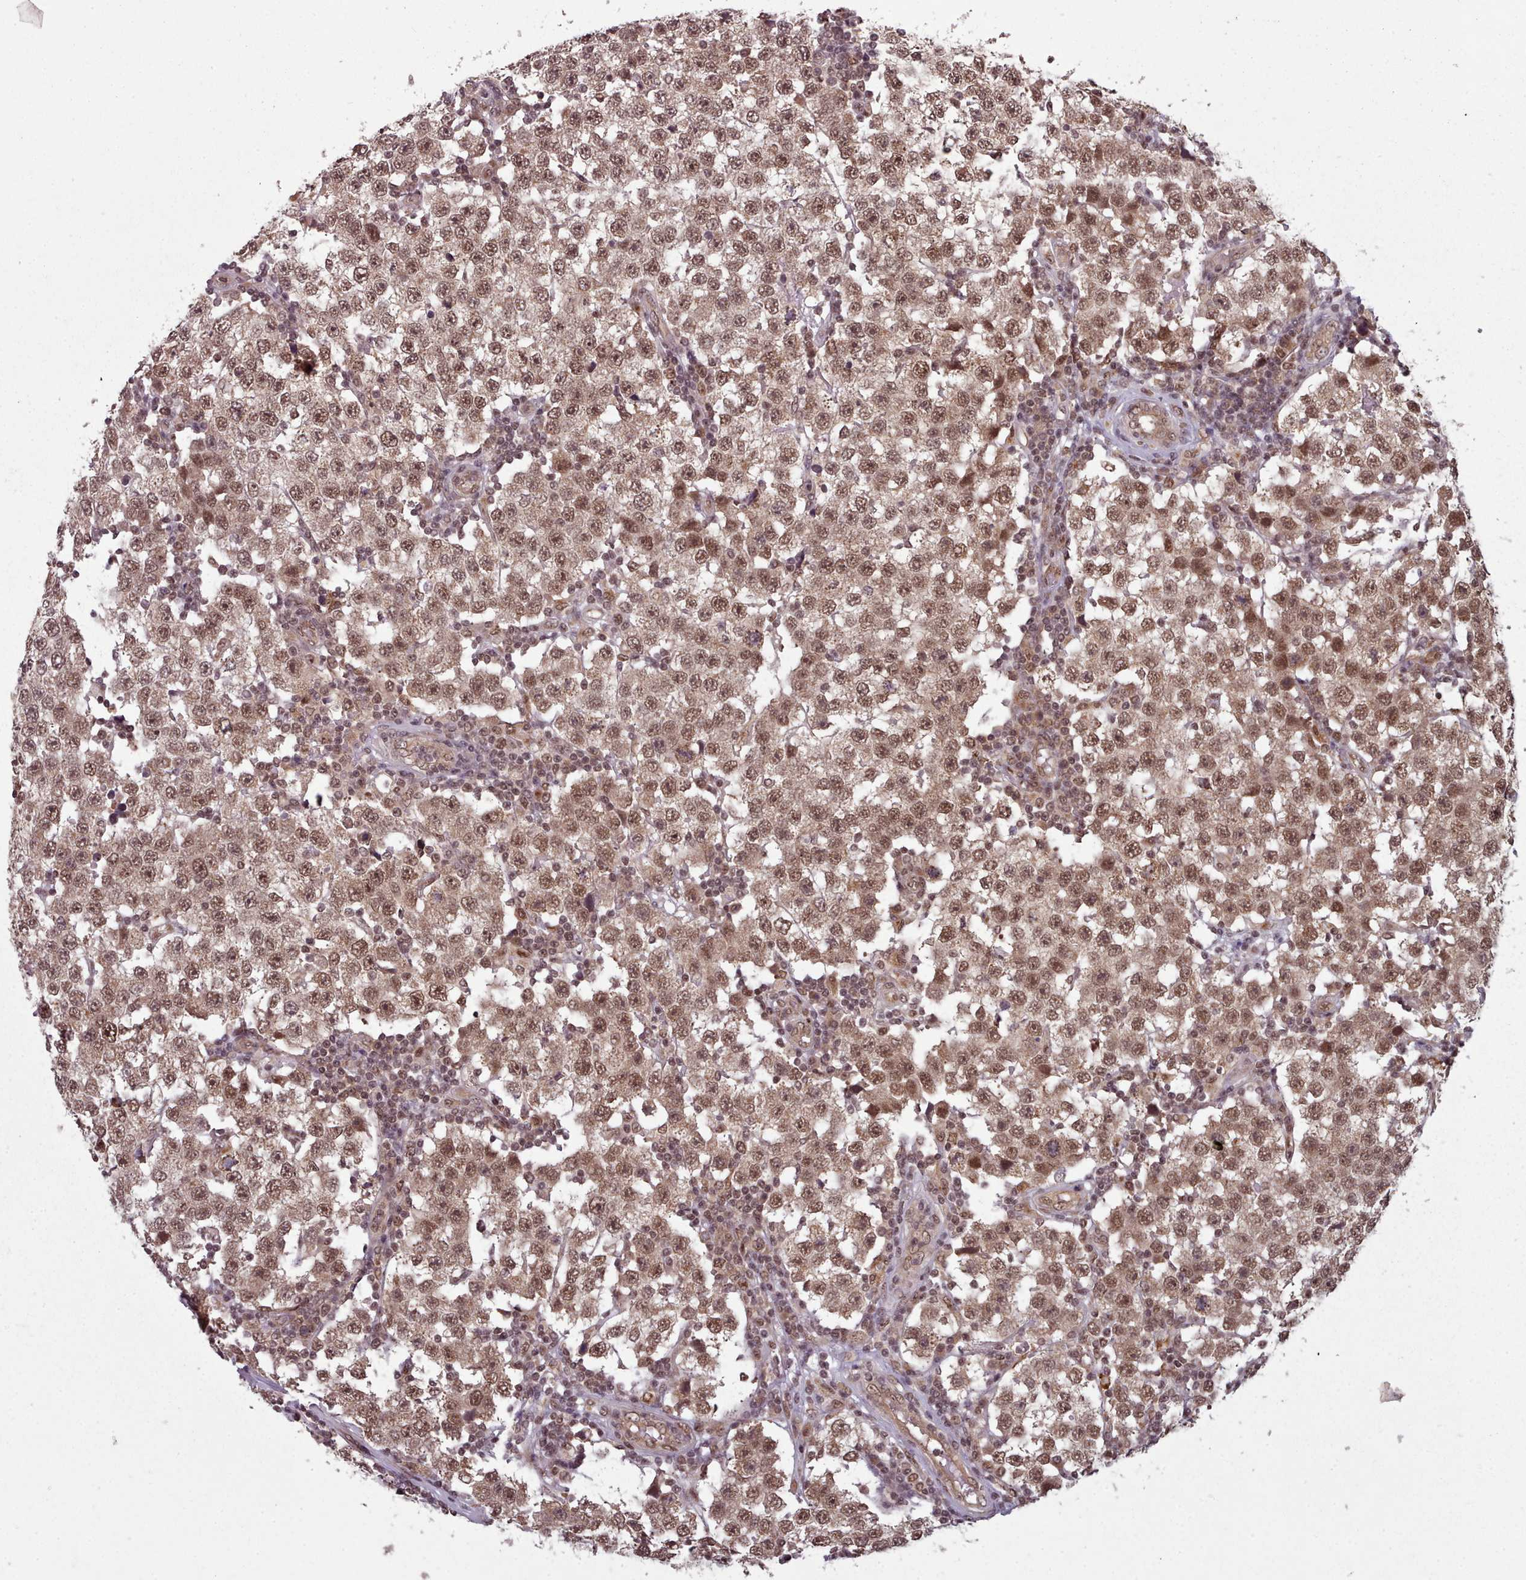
{"staining": {"intensity": "moderate", "quantity": ">75%", "location": "nuclear"}, "tissue": "testis cancer", "cell_type": "Tumor cells", "image_type": "cancer", "snomed": [{"axis": "morphology", "description": "Seminoma, NOS"}, {"axis": "topography", "description": "Testis"}], "caption": "Immunohistochemistry staining of testis cancer, which shows medium levels of moderate nuclear expression in approximately >75% of tumor cells indicating moderate nuclear protein expression. The staining was performed using DAB (brown) for protein detection and nuclei were counterstained in hematoxylin (blue).", "gene": "DHX8", "patient": {"sex": "male", "age": 34}}